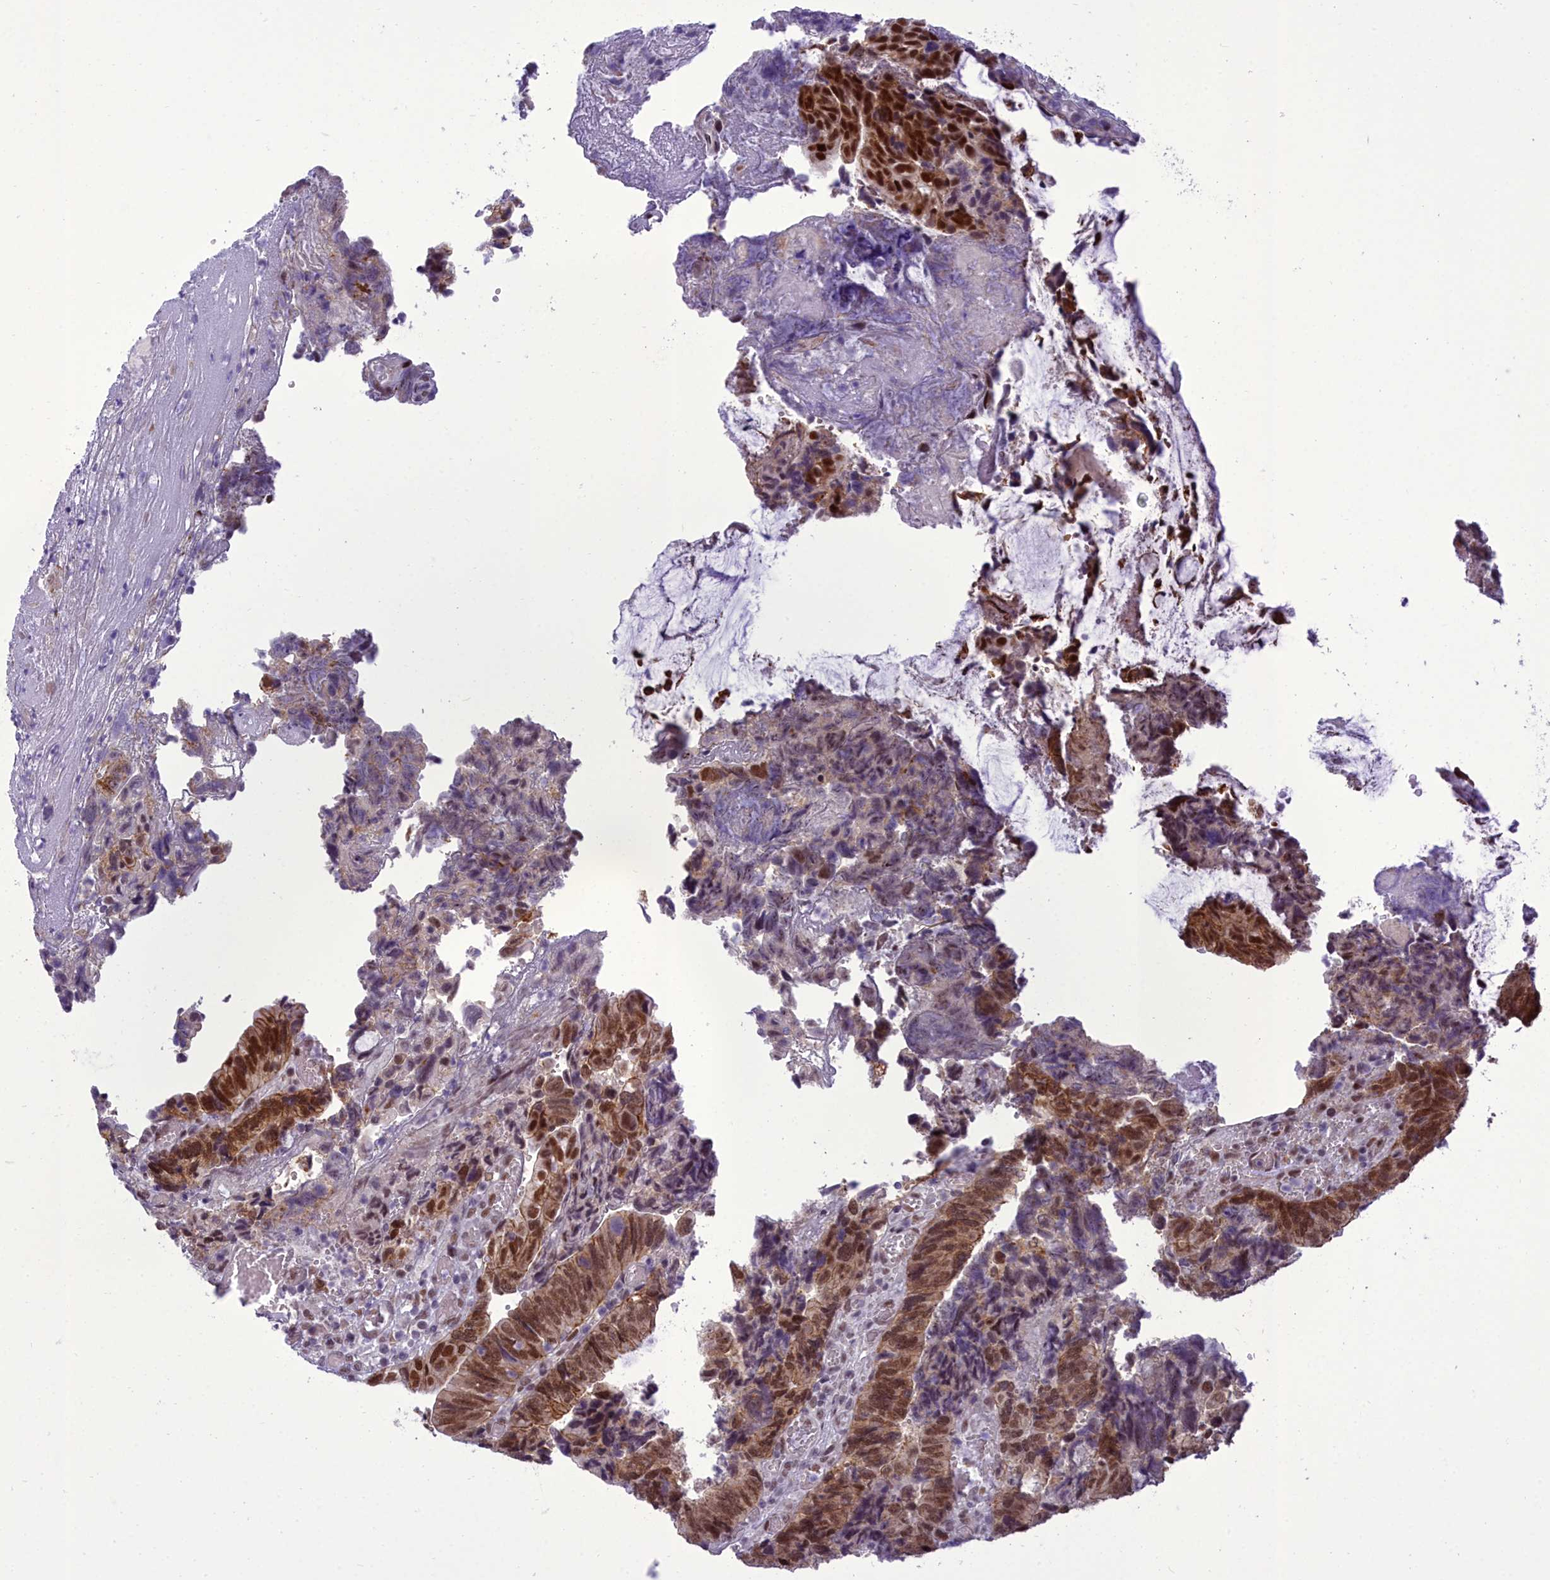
{"staining": {"intensity": "moderate", "quantity": ">75%", "location": "nuclear"}, "tissue": "colorectal cancer", "cell_type": "Tumor cells", "image_type": "cancer", "snomed": [{"axis": "morphology", "description": "Adenocarcinoma, NOS"}, {"axis": "topography", "description": "Colon"}], "caption": "Adenocarcinoma (colorectal) stained for a protein (brown) shows moderate nuclear positive positivity in about >75% of tumor cells.", "gene": "CEACAM19", "patient": {"sex": "female", "age": 67}}